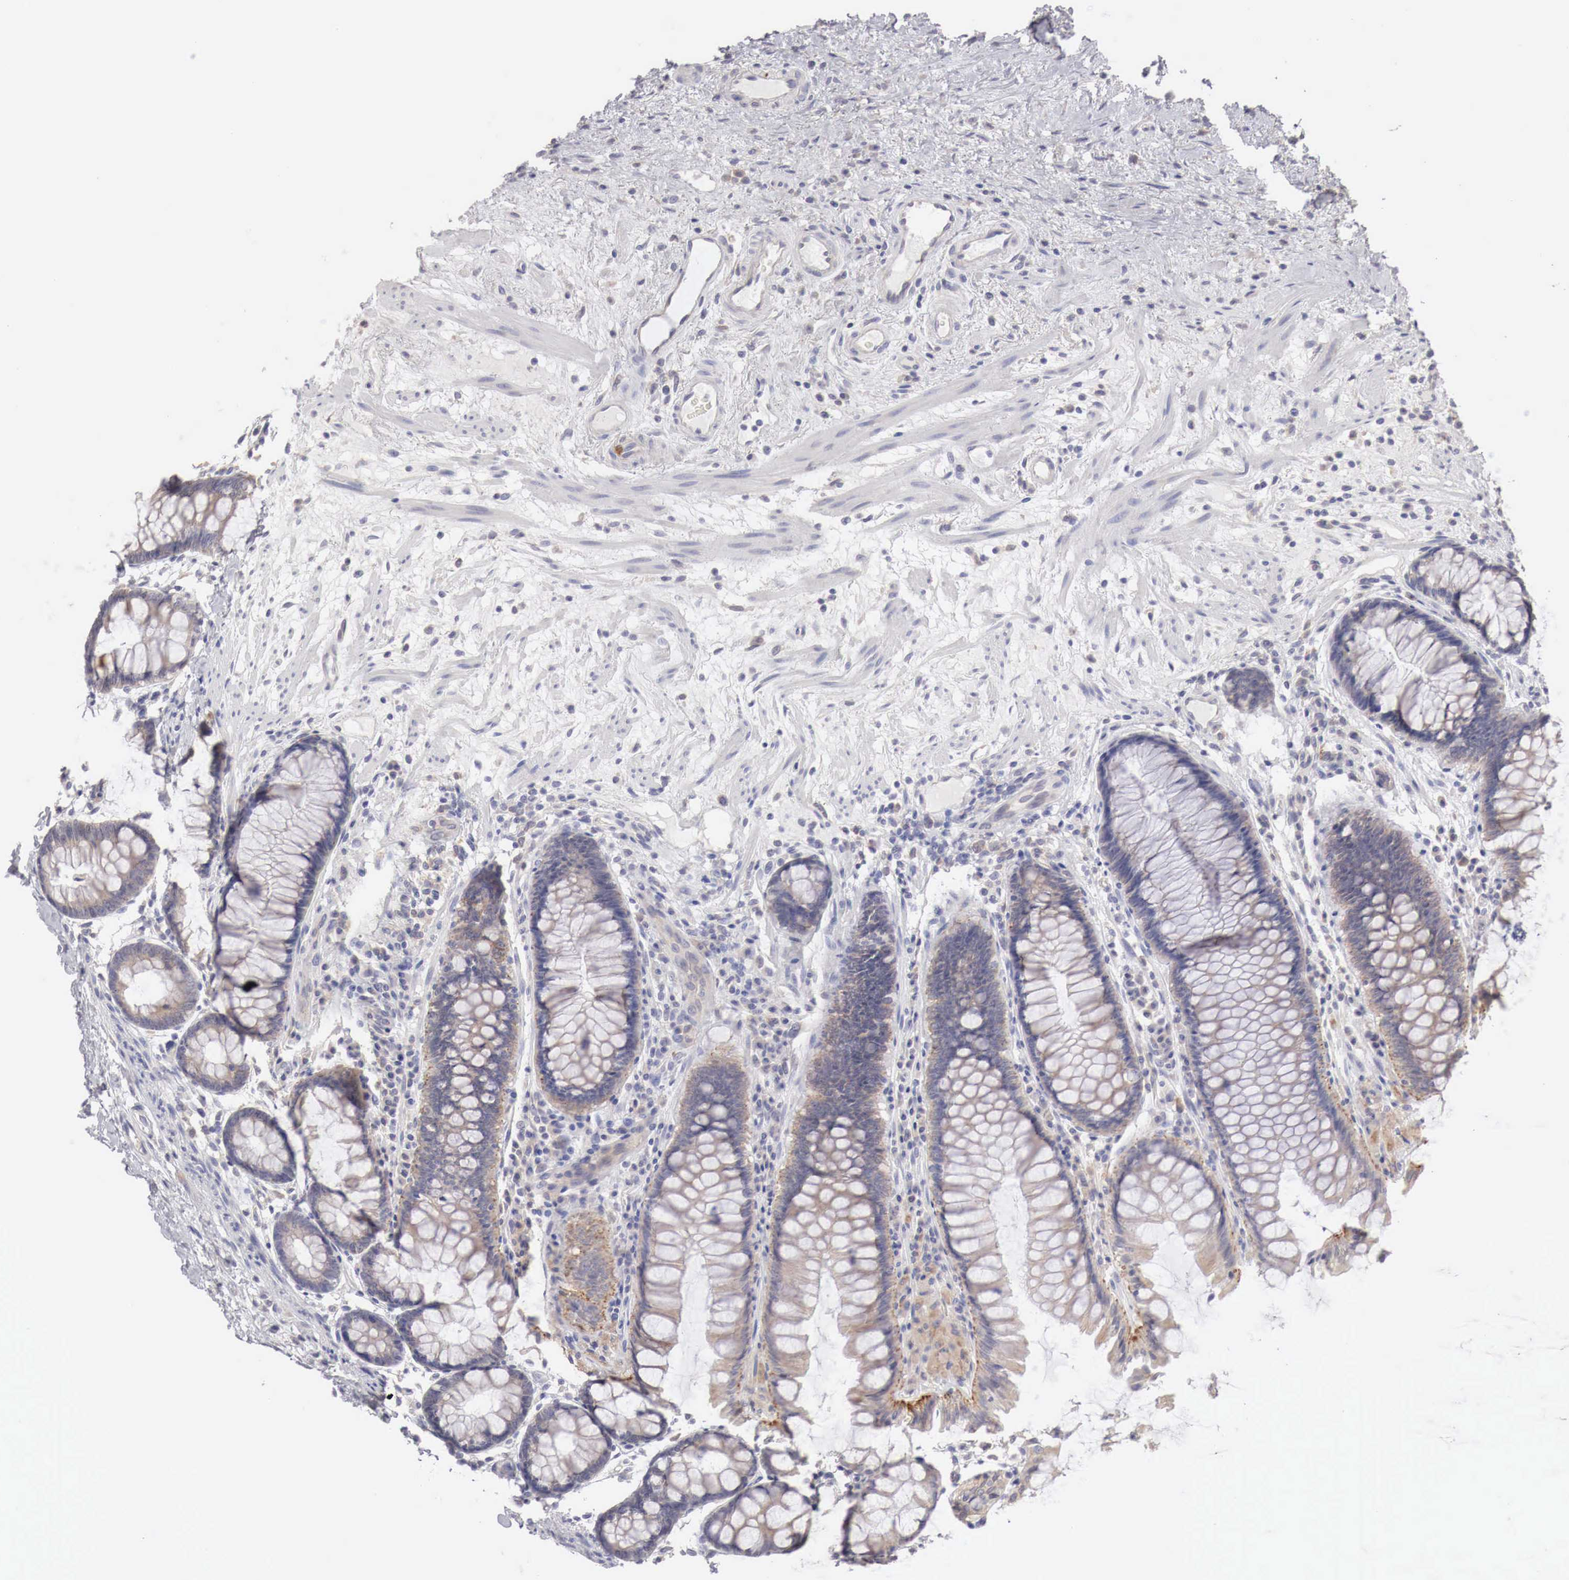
{"staining": {"intensity": "weak", "quantity": "25%-75%", "location": "cytoplasmic/membranous"}, "tissue": "rectum", "cell_type": "Glandular cells", "image_type": "normal", "snomed": [{"axis": "morphology", "description": "Normal tissue, NOS"}, {"axis": "topography", "description": "Rectum"}], "caption": "Weak cytoplasmic/membranous protein expression is appreciated in approximately 25%-75% of glandular cells in rectum. Immunohistochemistry (ihc) stains the protein of interest in brown and the nuclei are stained blue.", "gene": "NSDHL", "patient": {"sex": "male", "age": 77}}